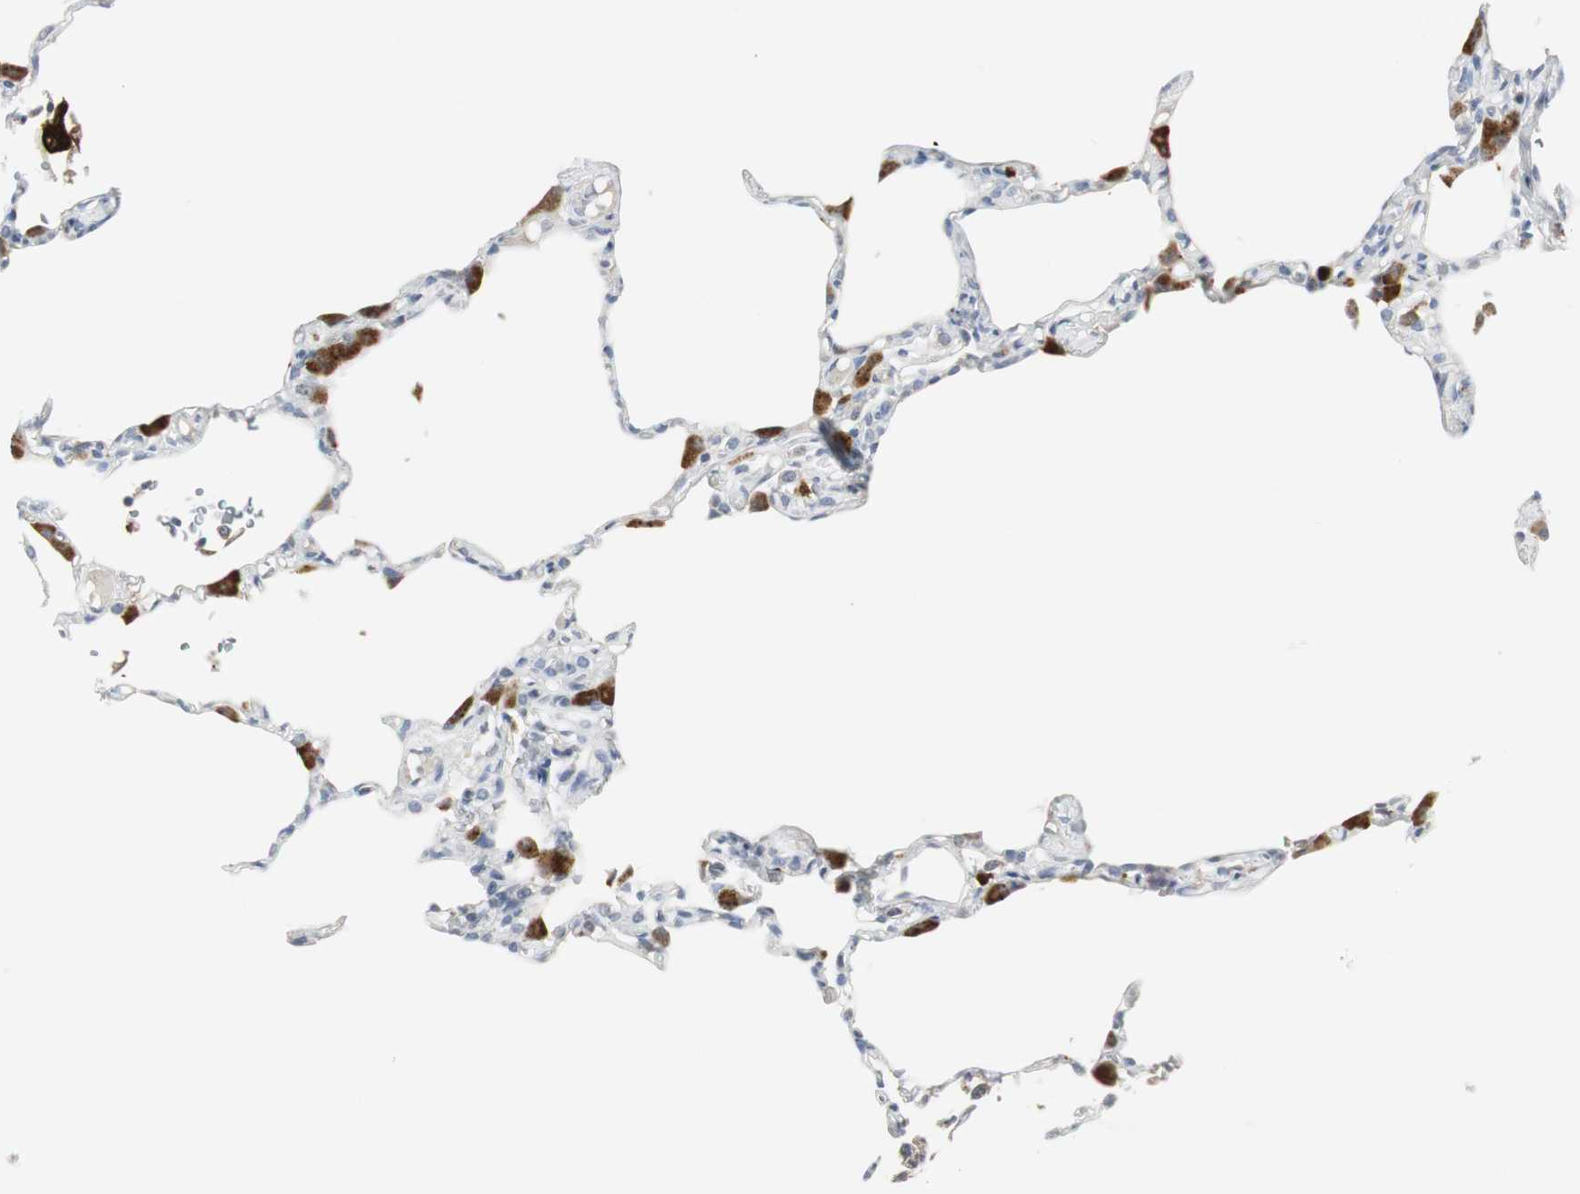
{"staining": {"intensity": "strong", "quantity": "<25%", "location": "cytoplasmic/membranous"}, "tissue": "lung", "cell_type": "Alveolar cells", "image_type": "normal", "snomed": [{"axis": "morphology", "description": "Normal tissue, NOS"}, {"axis": "topography", "description": "Lung"}], "caption": "A photomicrograph showing strong cytoplasmic/membranous expression in about <25% of alveolar cells in unremarkable lung, as visualized by brown immunohistochemical staining.", "gene": "PI15", "patient": {"sex": "female", "age": 49}}